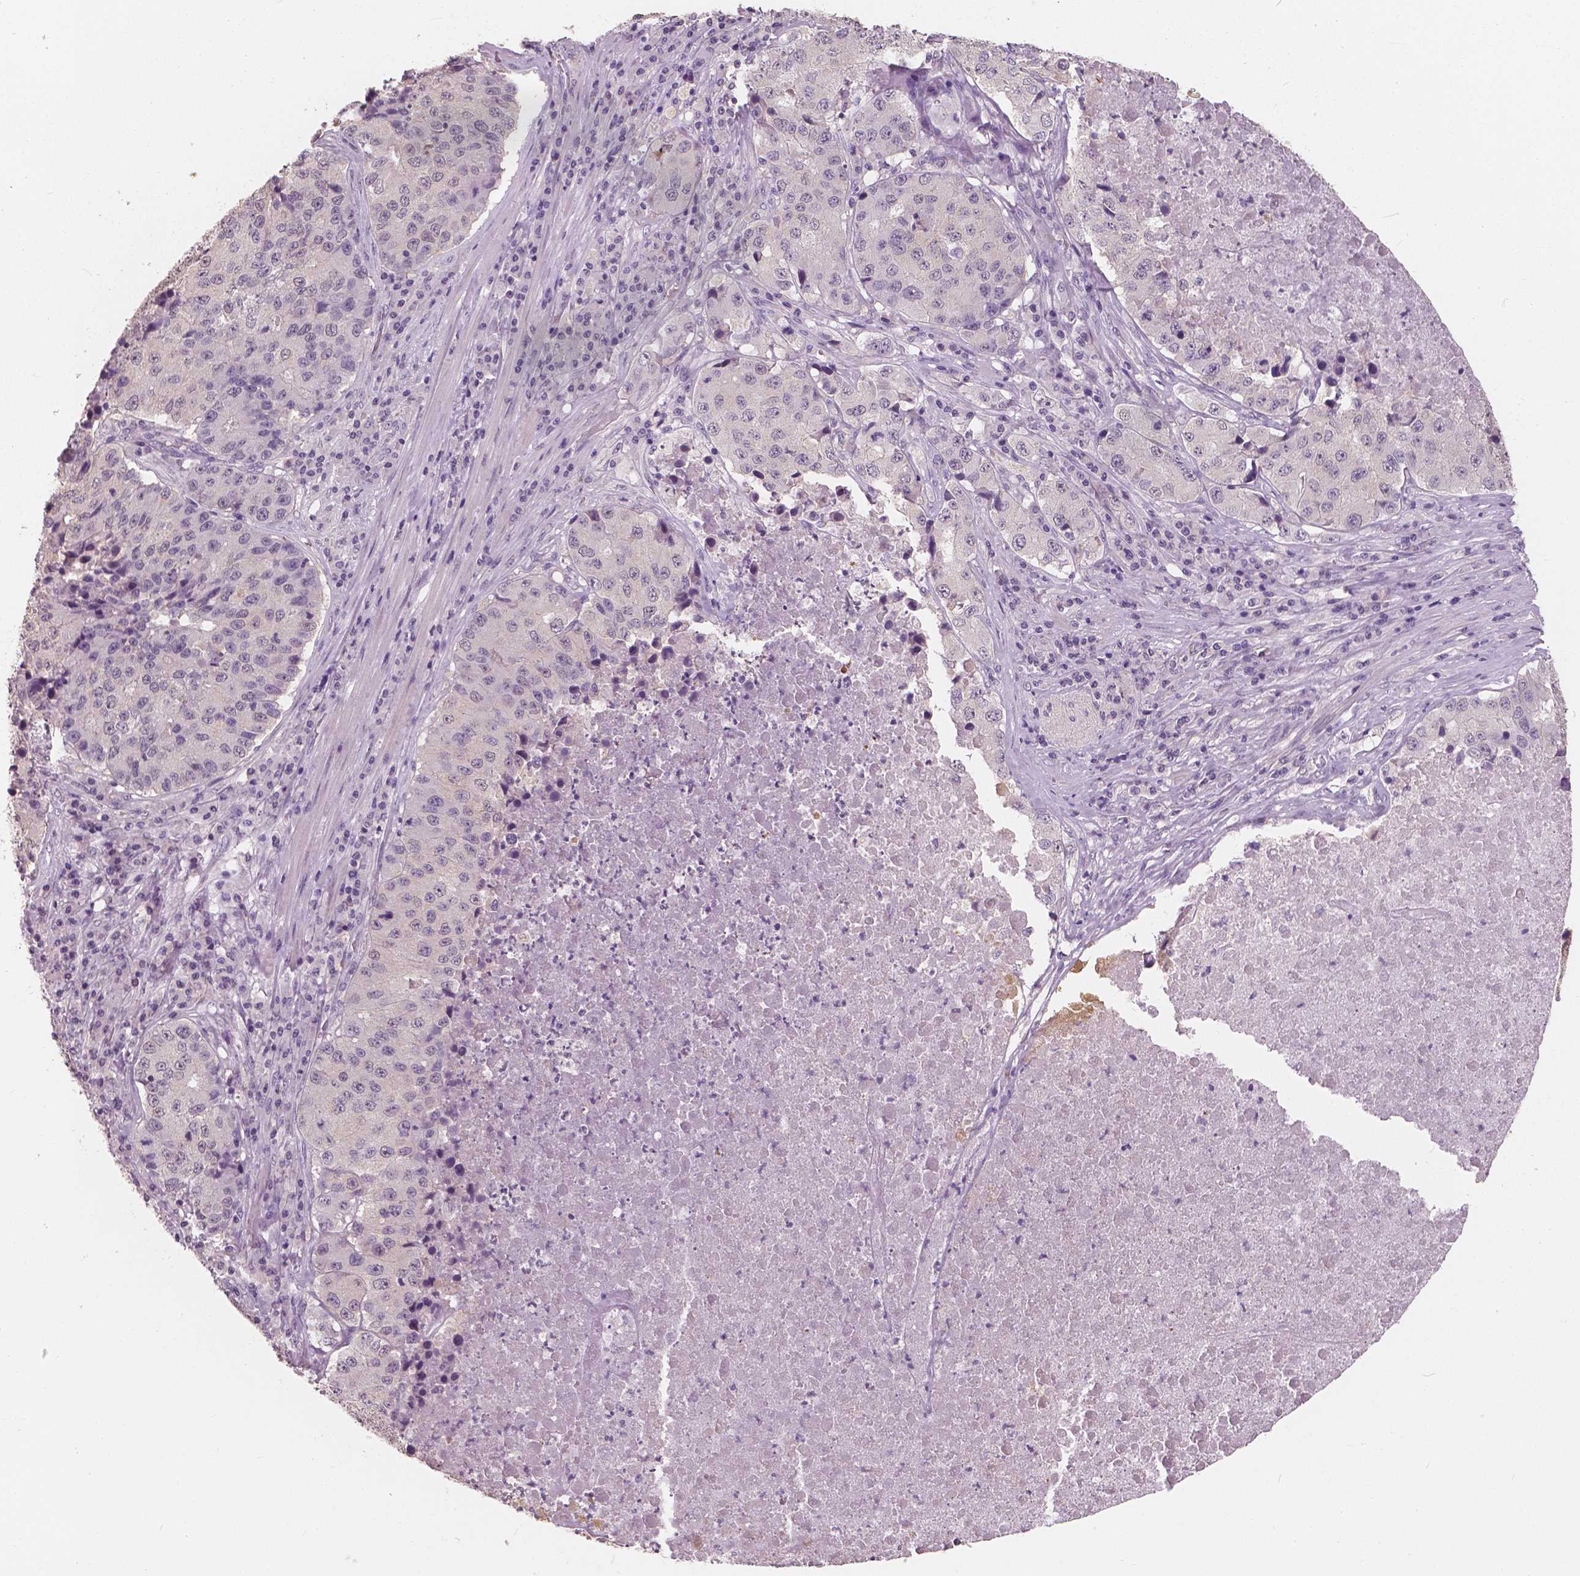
{"staining": {"intensity": "negative", "quantity": "none", "location": "none"}, "tissue": "stomach cancer", "cell_type": "Tumor cells", "image_type": "cancer", "snomed": [{"axis": "morphology", "description": "Adenocarcinoma, NOS"}, {"axis": "topography", "description": "Stomach"}], "caption": "A high-resolution photomicrograph shows immunohistochemistry (IHC) staining of adenocarcinoma (stomach), which demonstrates no significant staining in tumor cells.", "gene": "SAT2", "patient": {"sex": "male", "age": 71}}